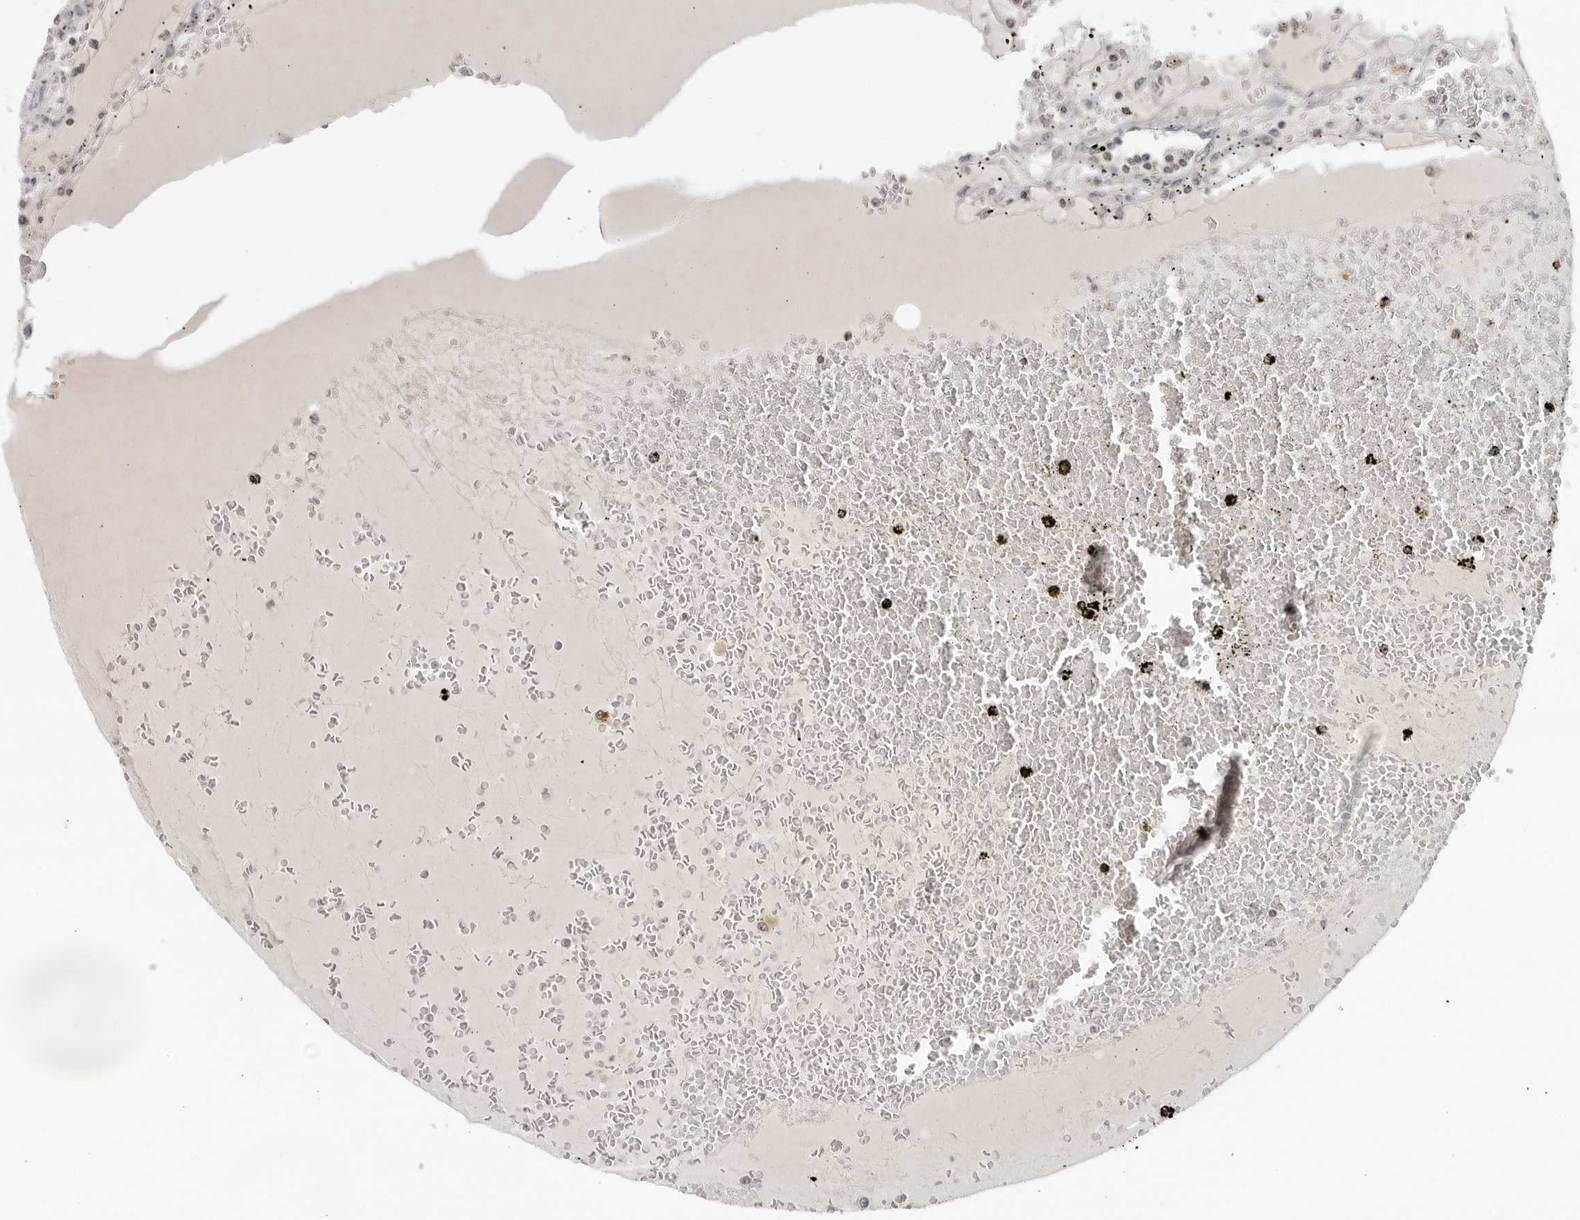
{"staining": {"intensity": "negative", "quantity": "none", "location": "none"}, "tissue": "renal cancer", "cell_type": "Tumor cells", "image_type": "cancer", "snomed": [{"axis": "morphology", "description": "Adenocarcinoma, NOS"}, {"axis": "topography", "description": "Kidney"}], "caption": "This is an immunohistochemistry image of renal cancer (adenocarcinoma). There is no positivity in tumor cells.", "gene": "CC2D1B", "patient": {"sex": "male", "age": 56}}